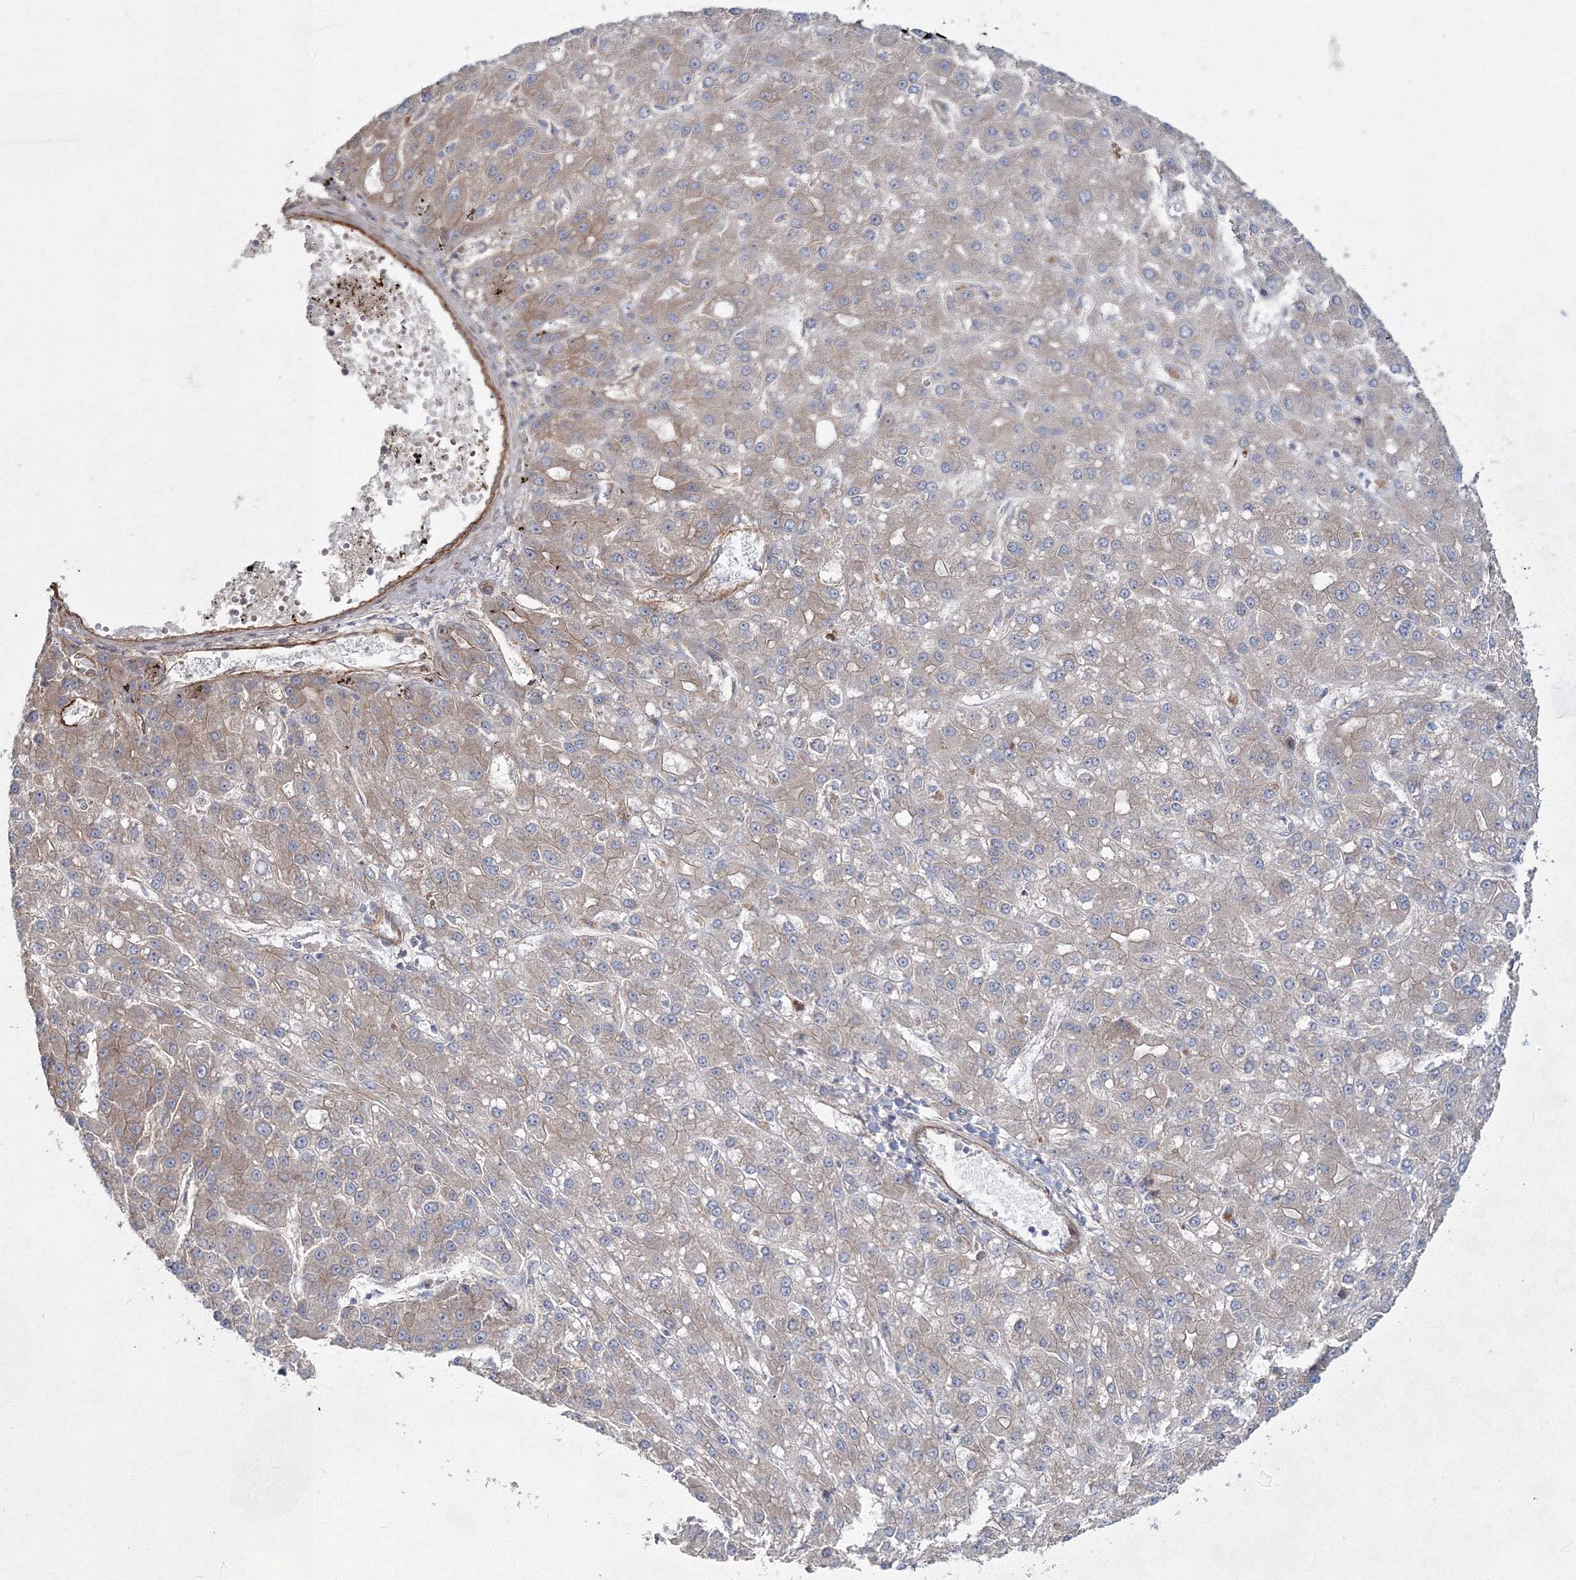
{"staining": {"intensity": "weak", "quantity": "25%-75%", "location": "cytoplasmic/membranous"}, "tissue": "liver cancer", "cell_type": "Tumor cells", "image_type": "cancer", "snomed": [{"axis": "morphology", "description": "Carcinoma, Hepatocellular, NOS"}, {"axis": "topography", "description": "Liver"}], "caption": "Liver cancer tissue shows weak cytoplasmic/membranous positivity in about 25%-75% of tumor cells (Brightfield microscopy of DAB IHC at high magnification).", "gene": "EXOC6", "patient": {"sex": "male", "age": 67}}